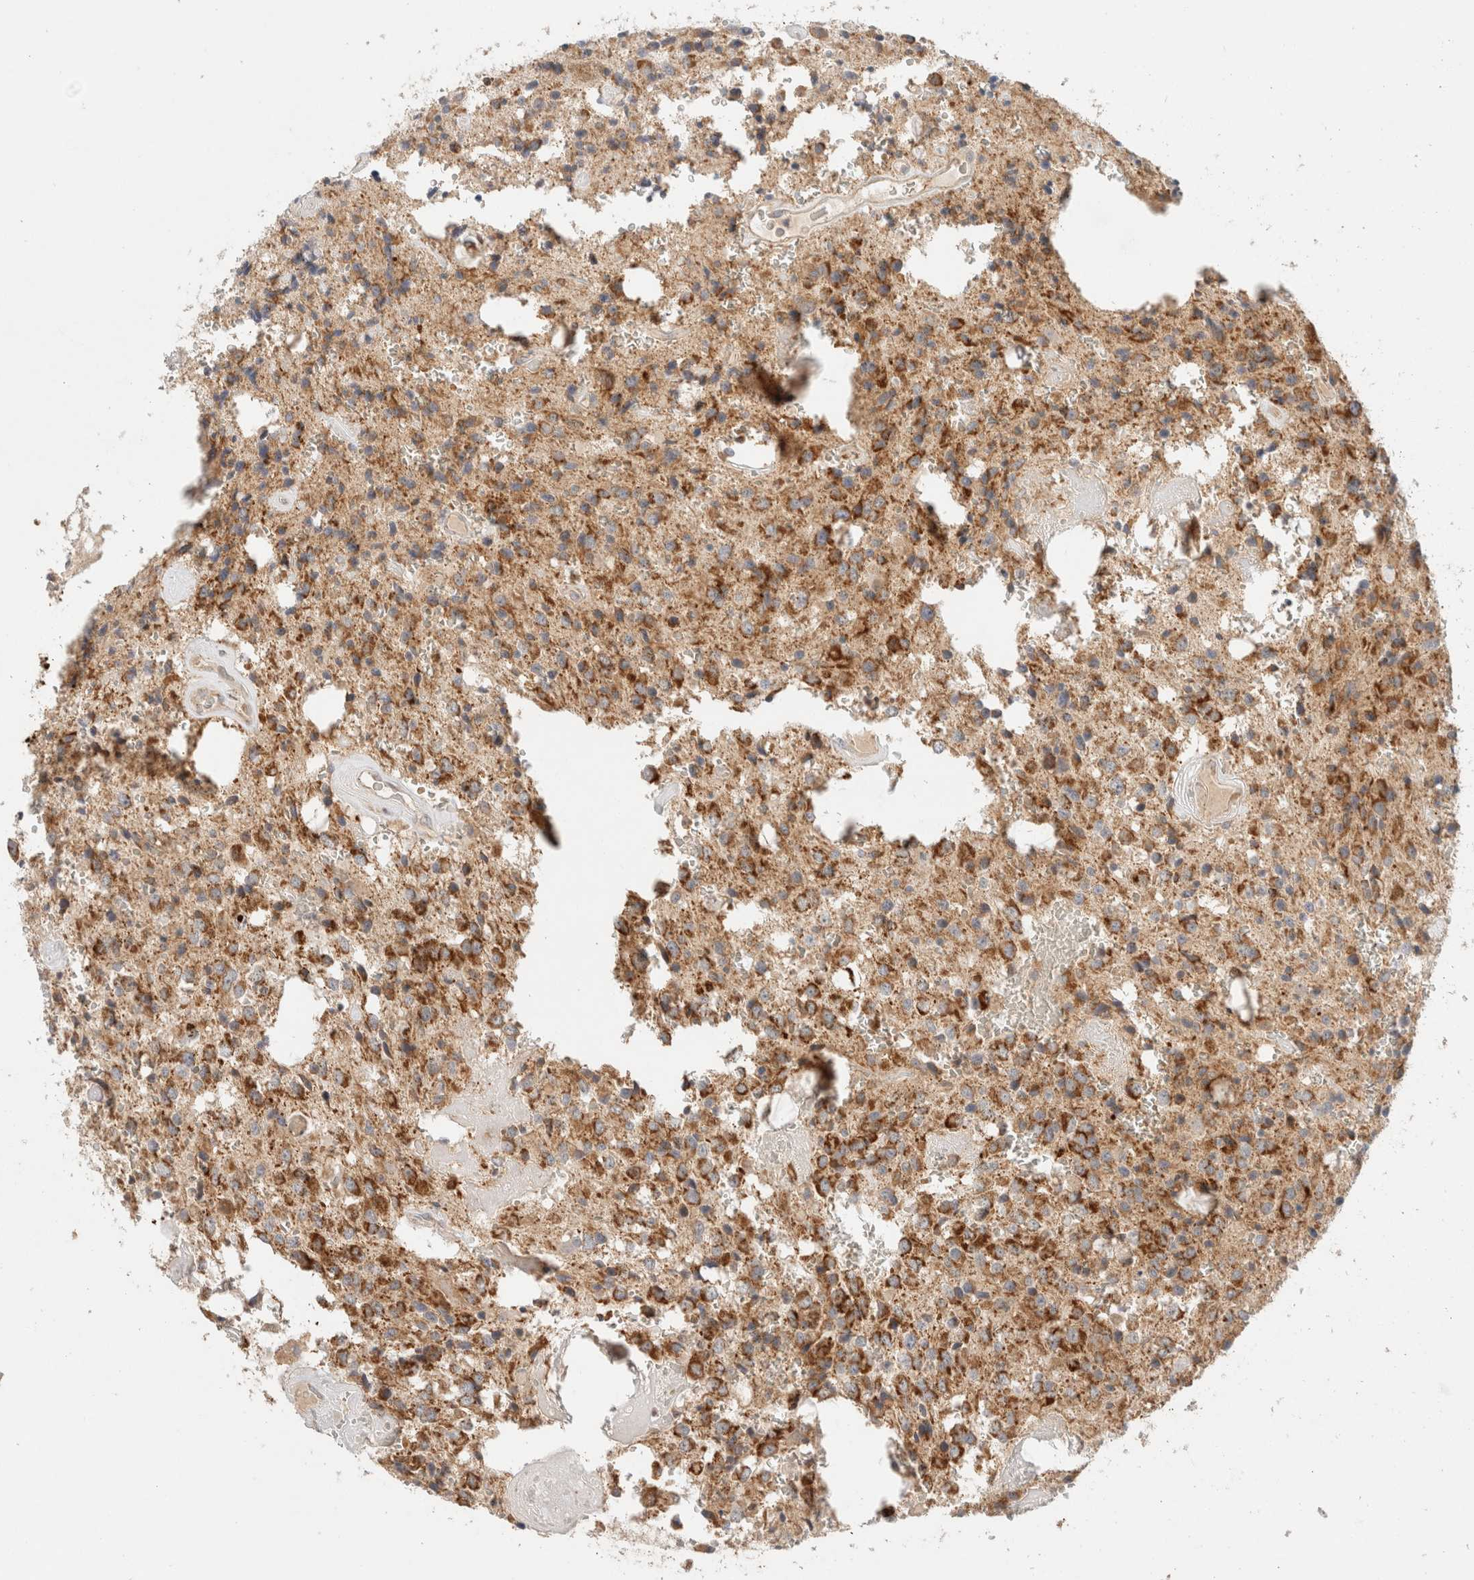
{"staining": {"intensity": "moderate", "quantity": ">75%", "location": "cytoplasmic/membranous"}, "tissue": "glioma", "cell_type": "Tumor cells", "image_type": "cancer", "snomed": [{"axis": "morphology", "description": "Glioma, malignant, Low grade"}, {"axis": "topography", "description": "Brain"}], "caption": "Immunohistochemistry (IHC) photomicrograph of neoplastic tissue: glioma stained using IHC shows medium levels of moderate protein expression localized specifically in the cytoplasmic/membranous of tumor cells, appearing as a cytoplasmic/membranous brown color.", "gene": "MRM3", "patient": {"sex": "male", "age": 58}}